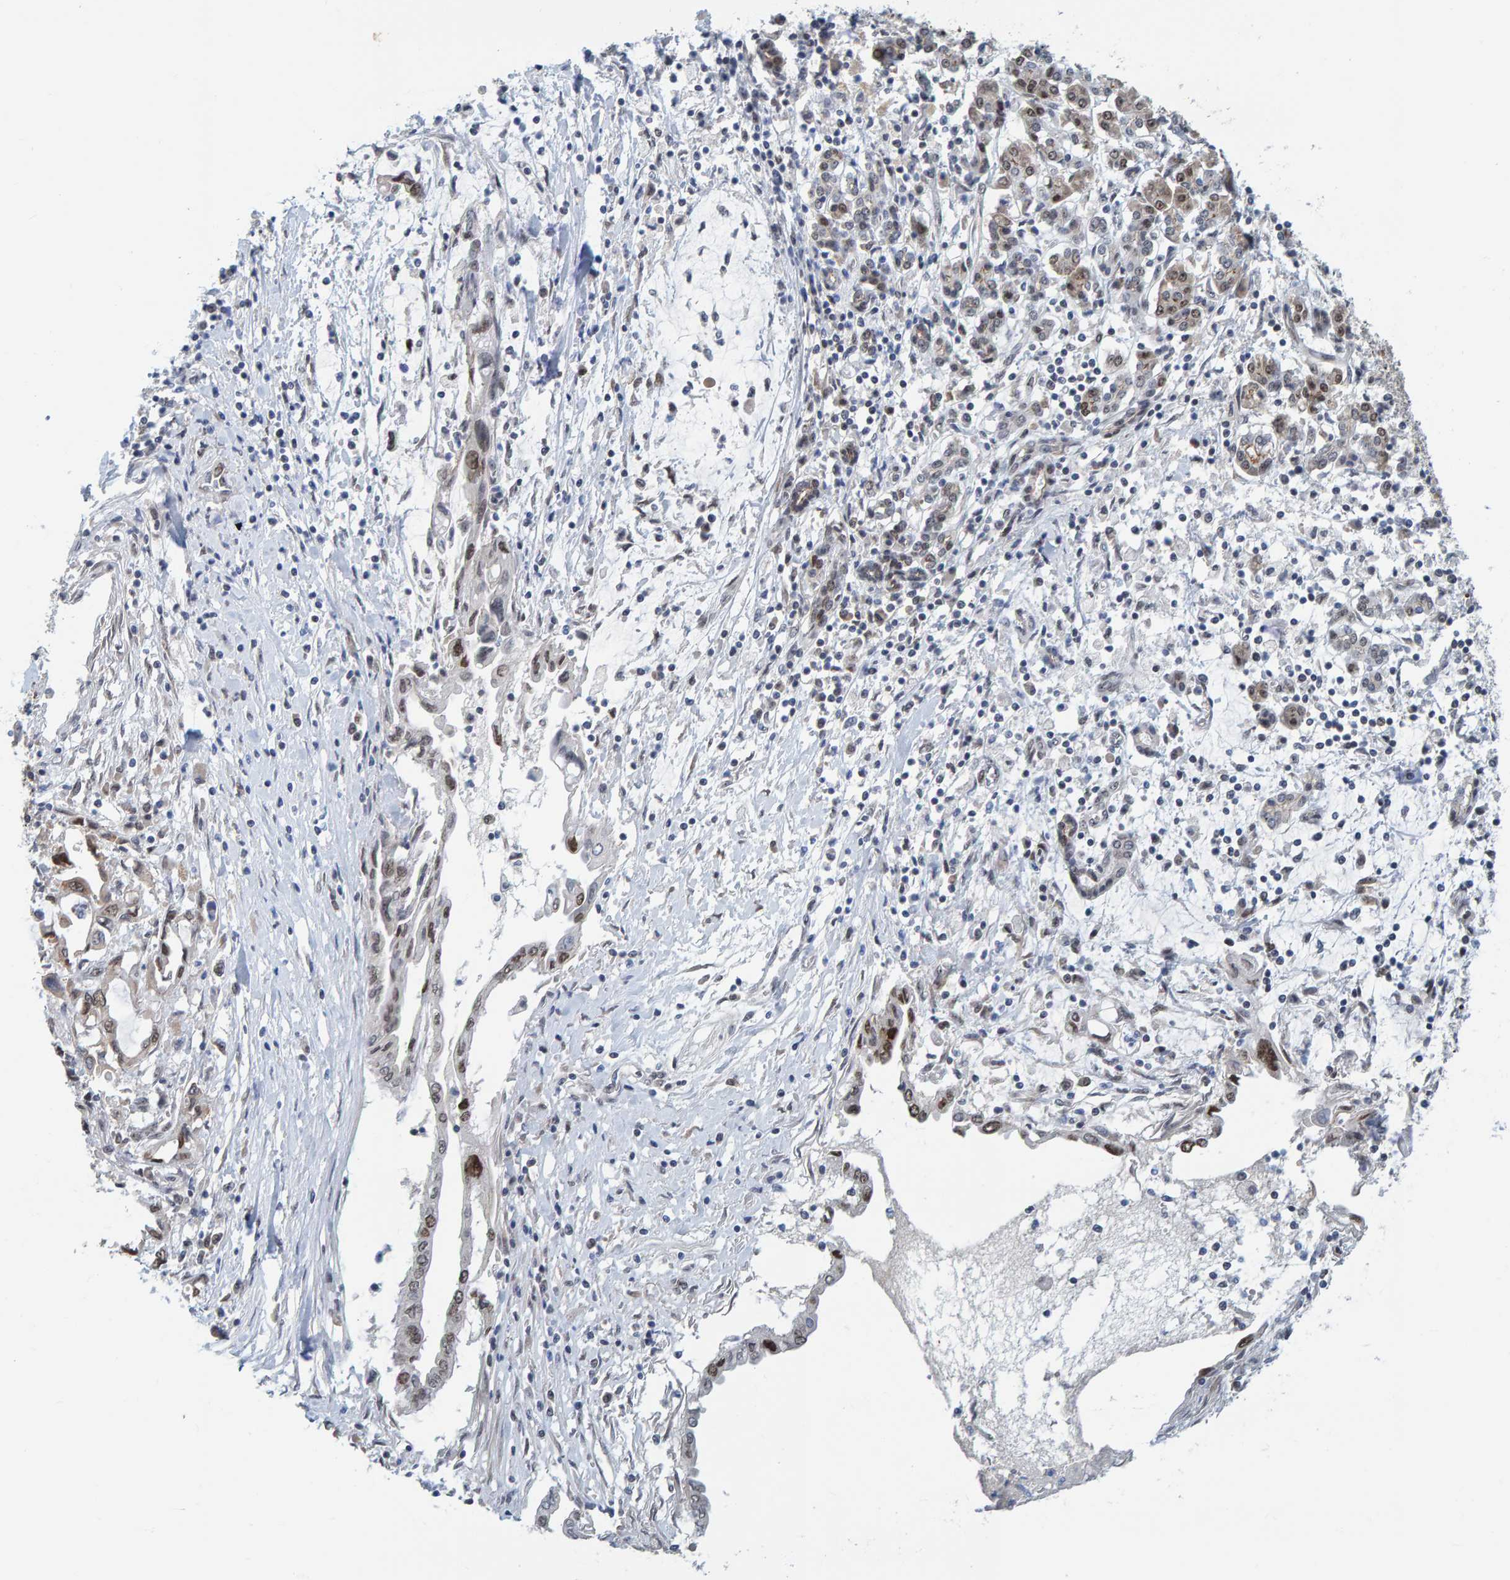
{"staining": {"intensity": "moderate", "quantity": "25%-75%", "location": "nuclear"}, "tissue": "pancreatic cancer", "cell_type": "Tumor cells", "image_type": "cancer", "snomed": [{"axis": "morphology", "description": "Adenocarcinoma, NOS"}, {"axis": "topography", "description": "Pancreas"}], "caption": "There is medium levels of moderate nuclear staining in tumor cells of pancreatic cancer (adenocarcinoma), as demonstrated by immunohistochemical staining (brown color).", "gene": "POLR1E", "patient": {"sex": "female", "age": 57}}